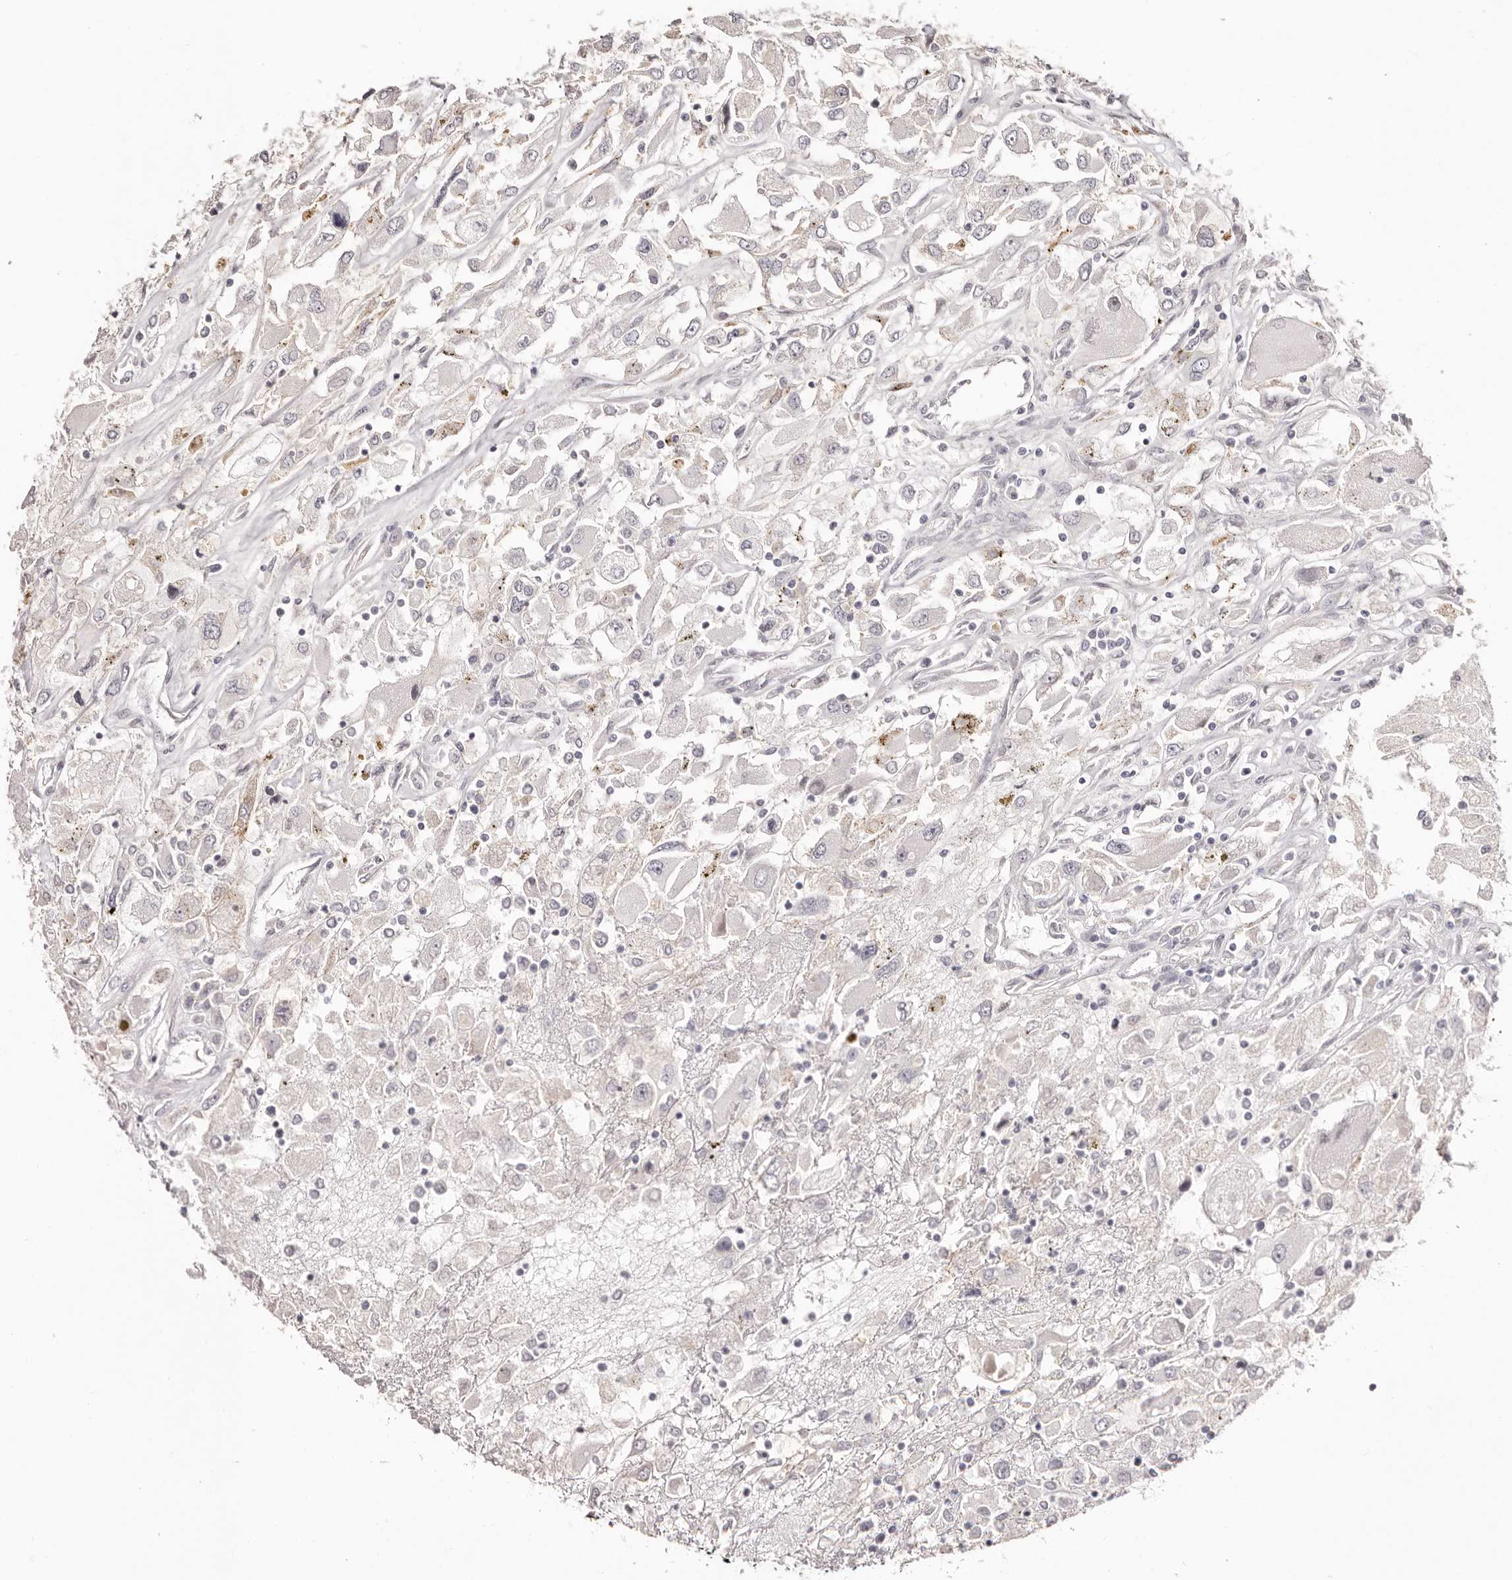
{"staining": {"intensity": "negative", "quantity": "none", "location": "none"}, "tissue": "renal cancer", "cell_type": "Tumor cells", "image_type": "cancer", "snomed": [{"axis": "morphology", "description": "Adenocarcinoma, NOS"}, {"axis": "topography", "description": "Kidney"}], "caption": "A photomicrograph of renal adenocarcinoma stained for a protein shows no brown staining in tumor cells.", "gene": "PCDHB6", "patient": {"sex": "female", "age": 52}}